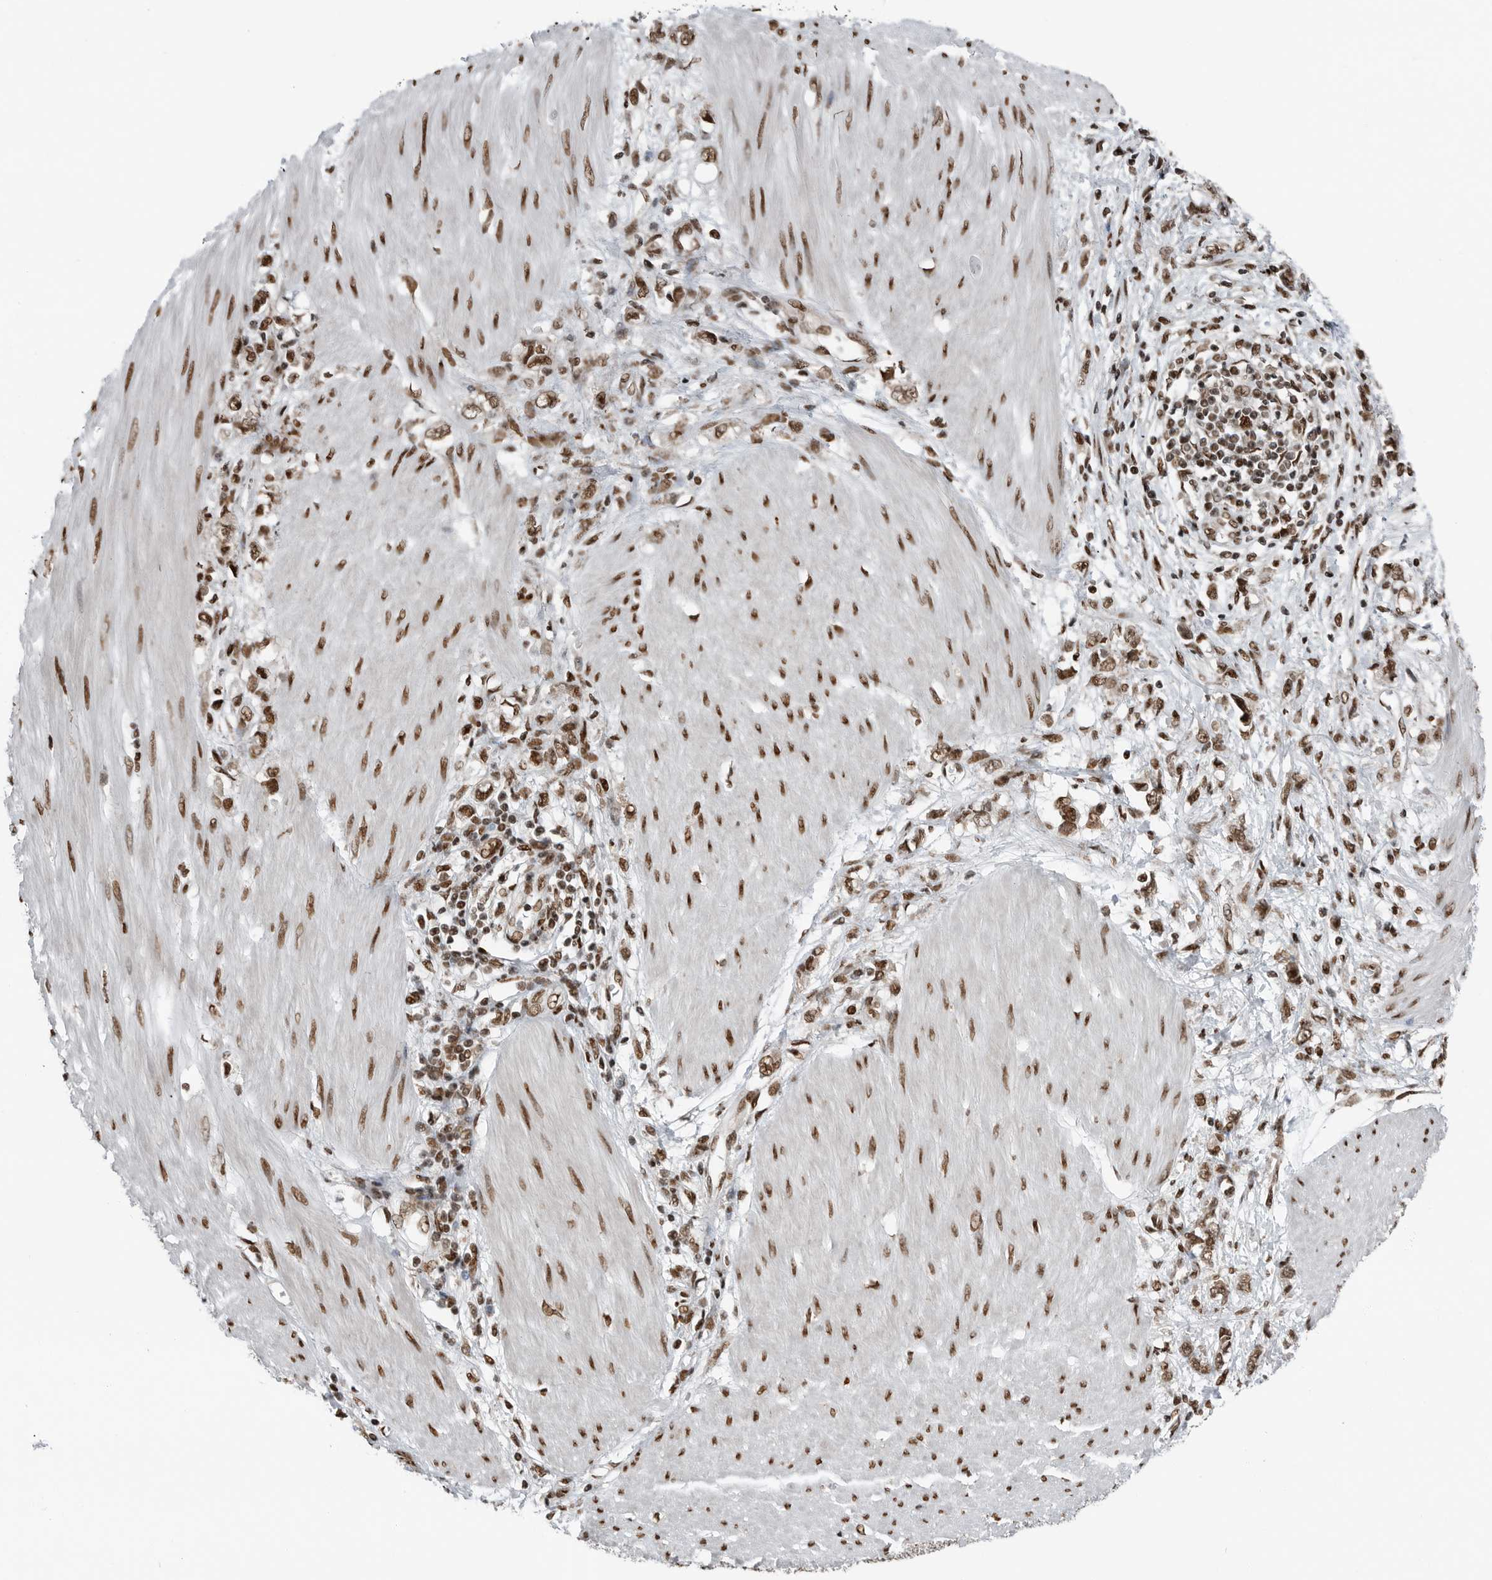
{"staining": {"intensity": "moderate", "quantity": ">75%", "location": "nuclear"}, "tissue": "stomach cancer", "cell_type": "Tumor cells", "image_type": "cancer", "snomed": [{"axis": "morphology", "description": "Adenocarcinoma, NOS"}, {"axis": "topography", "description": "Stomach"}], "caption": "Immunohistochemistry histopathology image of neoplastic tissue: stomach cancer (adenocarcinoma) stained using immunohistochemistry demonstrates medium levels of moderate protein expression localized specifically in the nuclear of tumor cells, appearing as a nuclear brown color.", "gene": "BLZF1", "patient": {"sex": "female", "age": 76}}